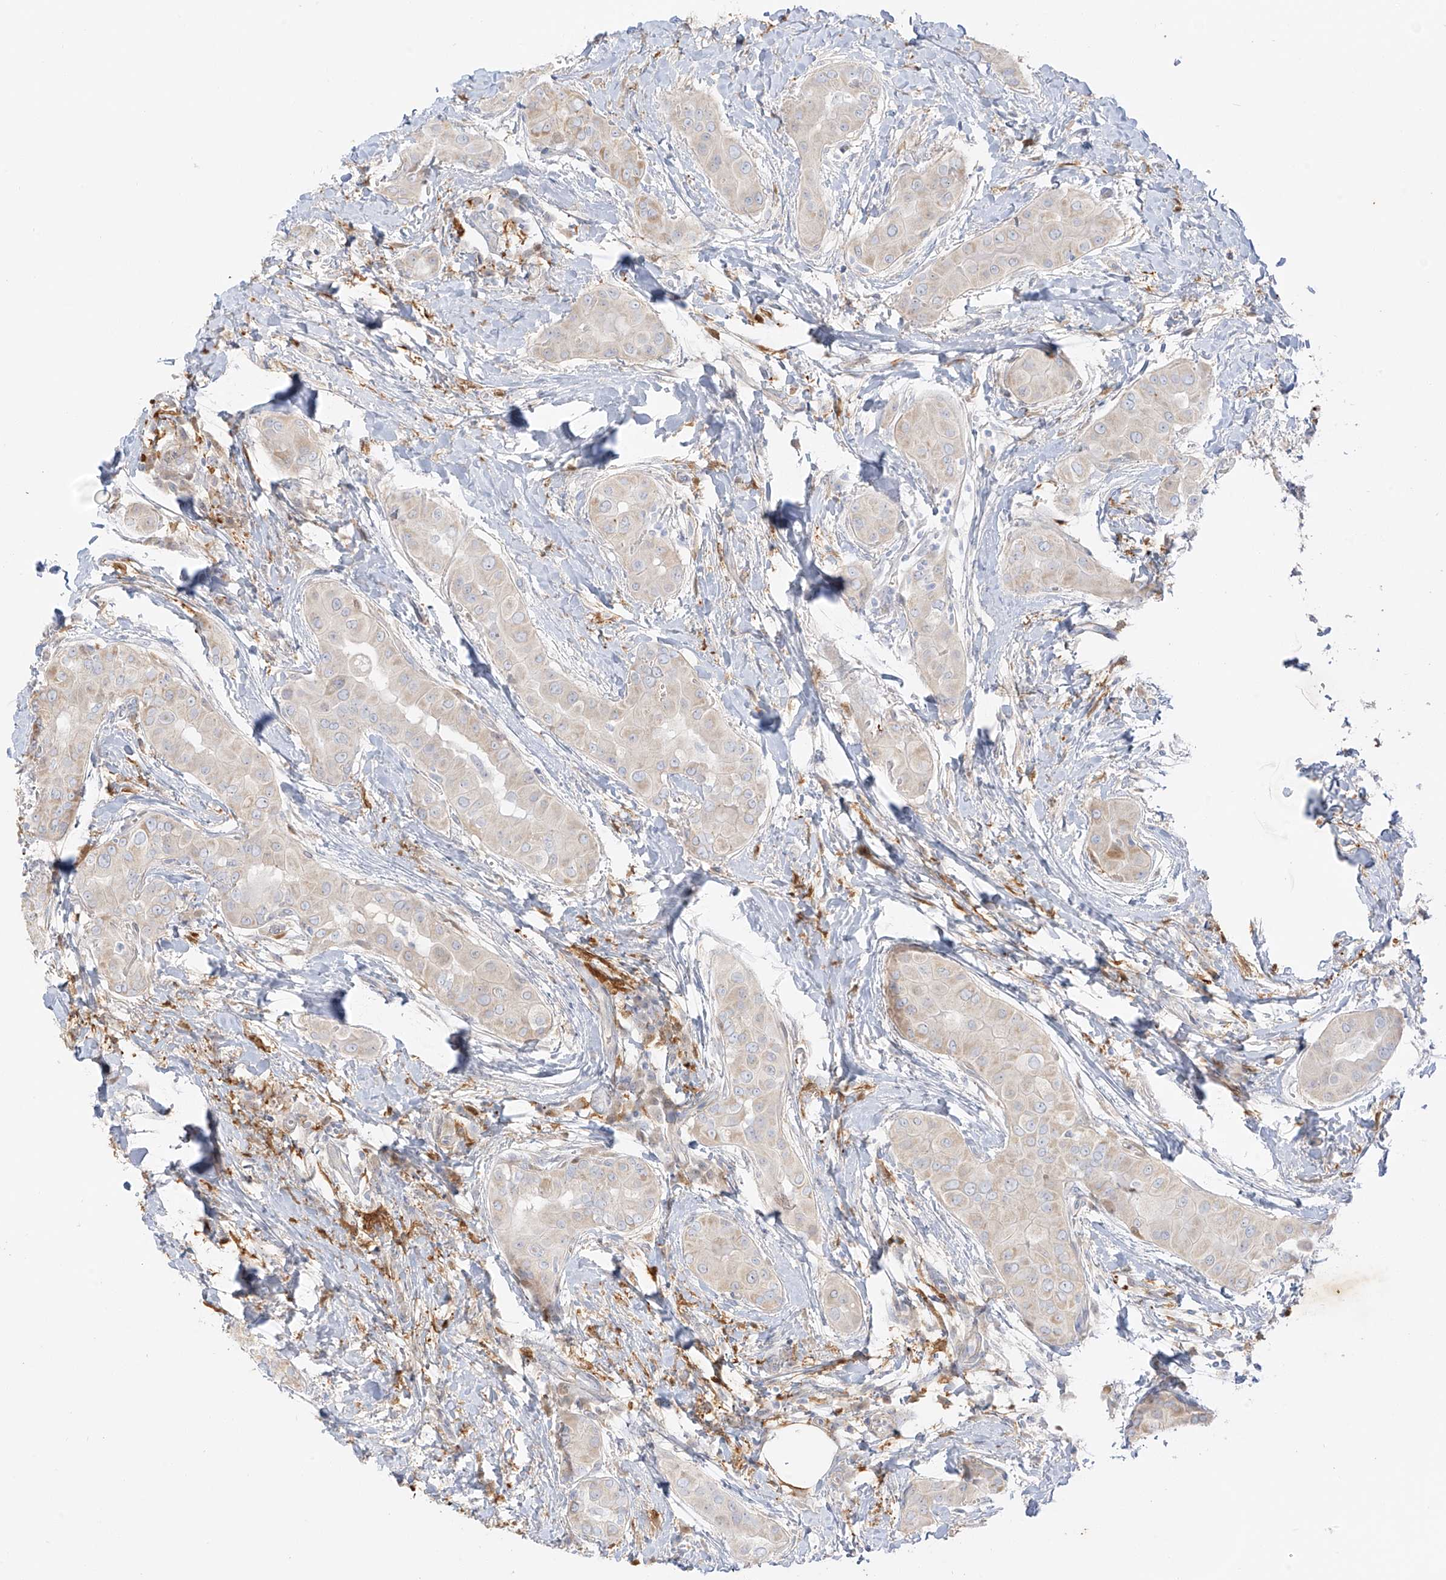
{"staining": {"intensity": "negative", "quantity": "none", "location": "none"}, "tissue": "thyroid cancer", "cell_type": "Tumor cells", "image_type": "cancer", "snomed": [{"axis": "morphology", "description": "Papillary adenocarcinoma, NOS"}, {"axis": "topography", "description": "Thyroid gland"}], "caption": "Thyroid cancer was stained to show a protein in brown. There is no significant expression in tumor cells.", "gene": "UPK1B", "patient": {"sex": "male", "age": 33}}